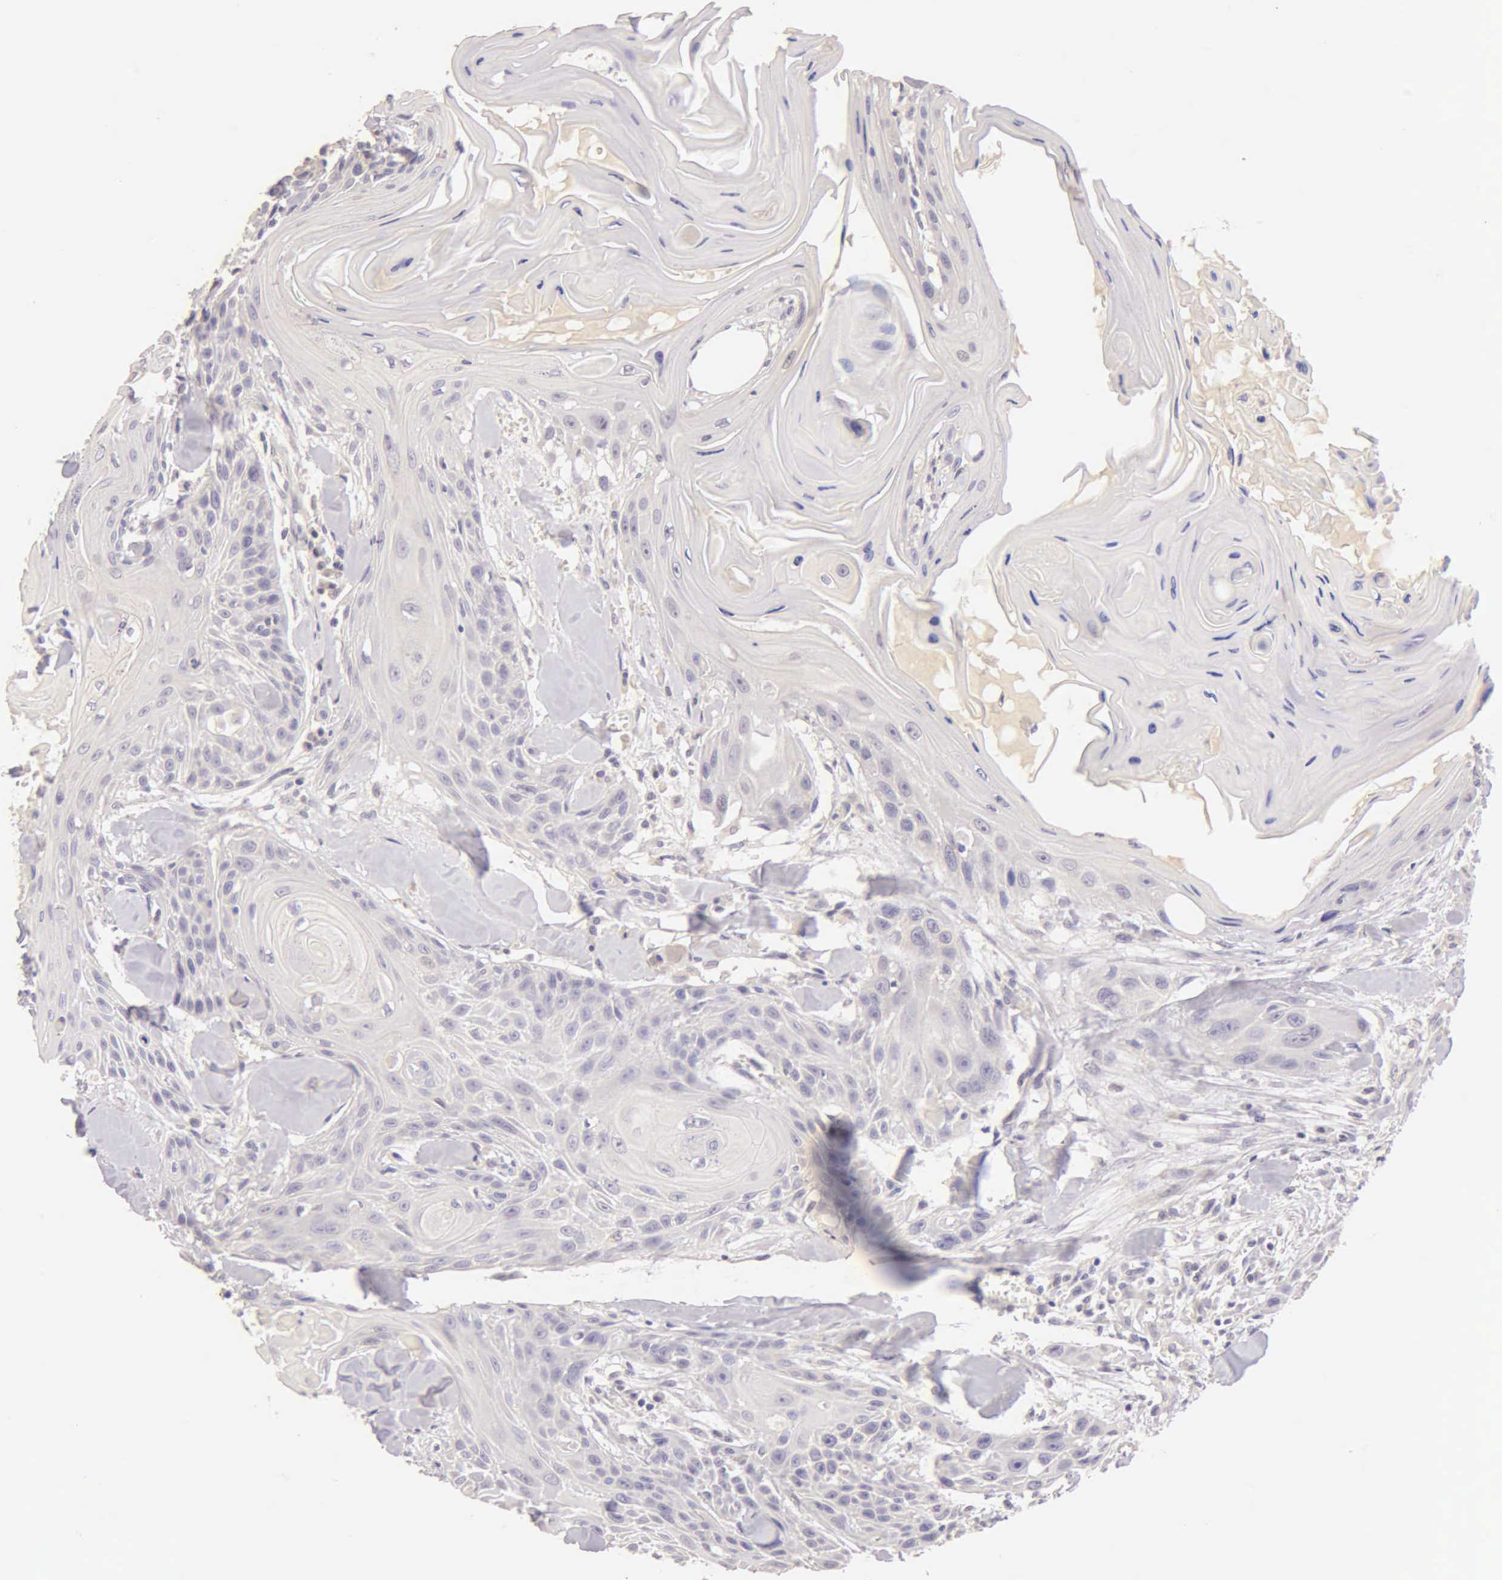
{"staining": {"intensity": "negative", "quantity": "none", "location": "none"}, "tissue": "head and neck cancer", "cell_type": "Tumor cells", "image_type": "cancer", "snomed": [{"axis": "morphology", "description": "Squamous cell carcinoma, NOS"}, {"axis": "morphology", "description": "Squamous cell carcinoma, metastatic, NOS"}, {"axis": "topography", "description": "Lymph node"}, {"axis": "topography", "description": "Salivary gland"}, {"axis": "topography", "description": "Head-Neck"}], "caption": "The histopathology image exhibits no significant positivity in tumor cells of head and neck squamous cell carcinoma.", "gene": "ESR1", "patient": {"sex": "female", "age": 74}}